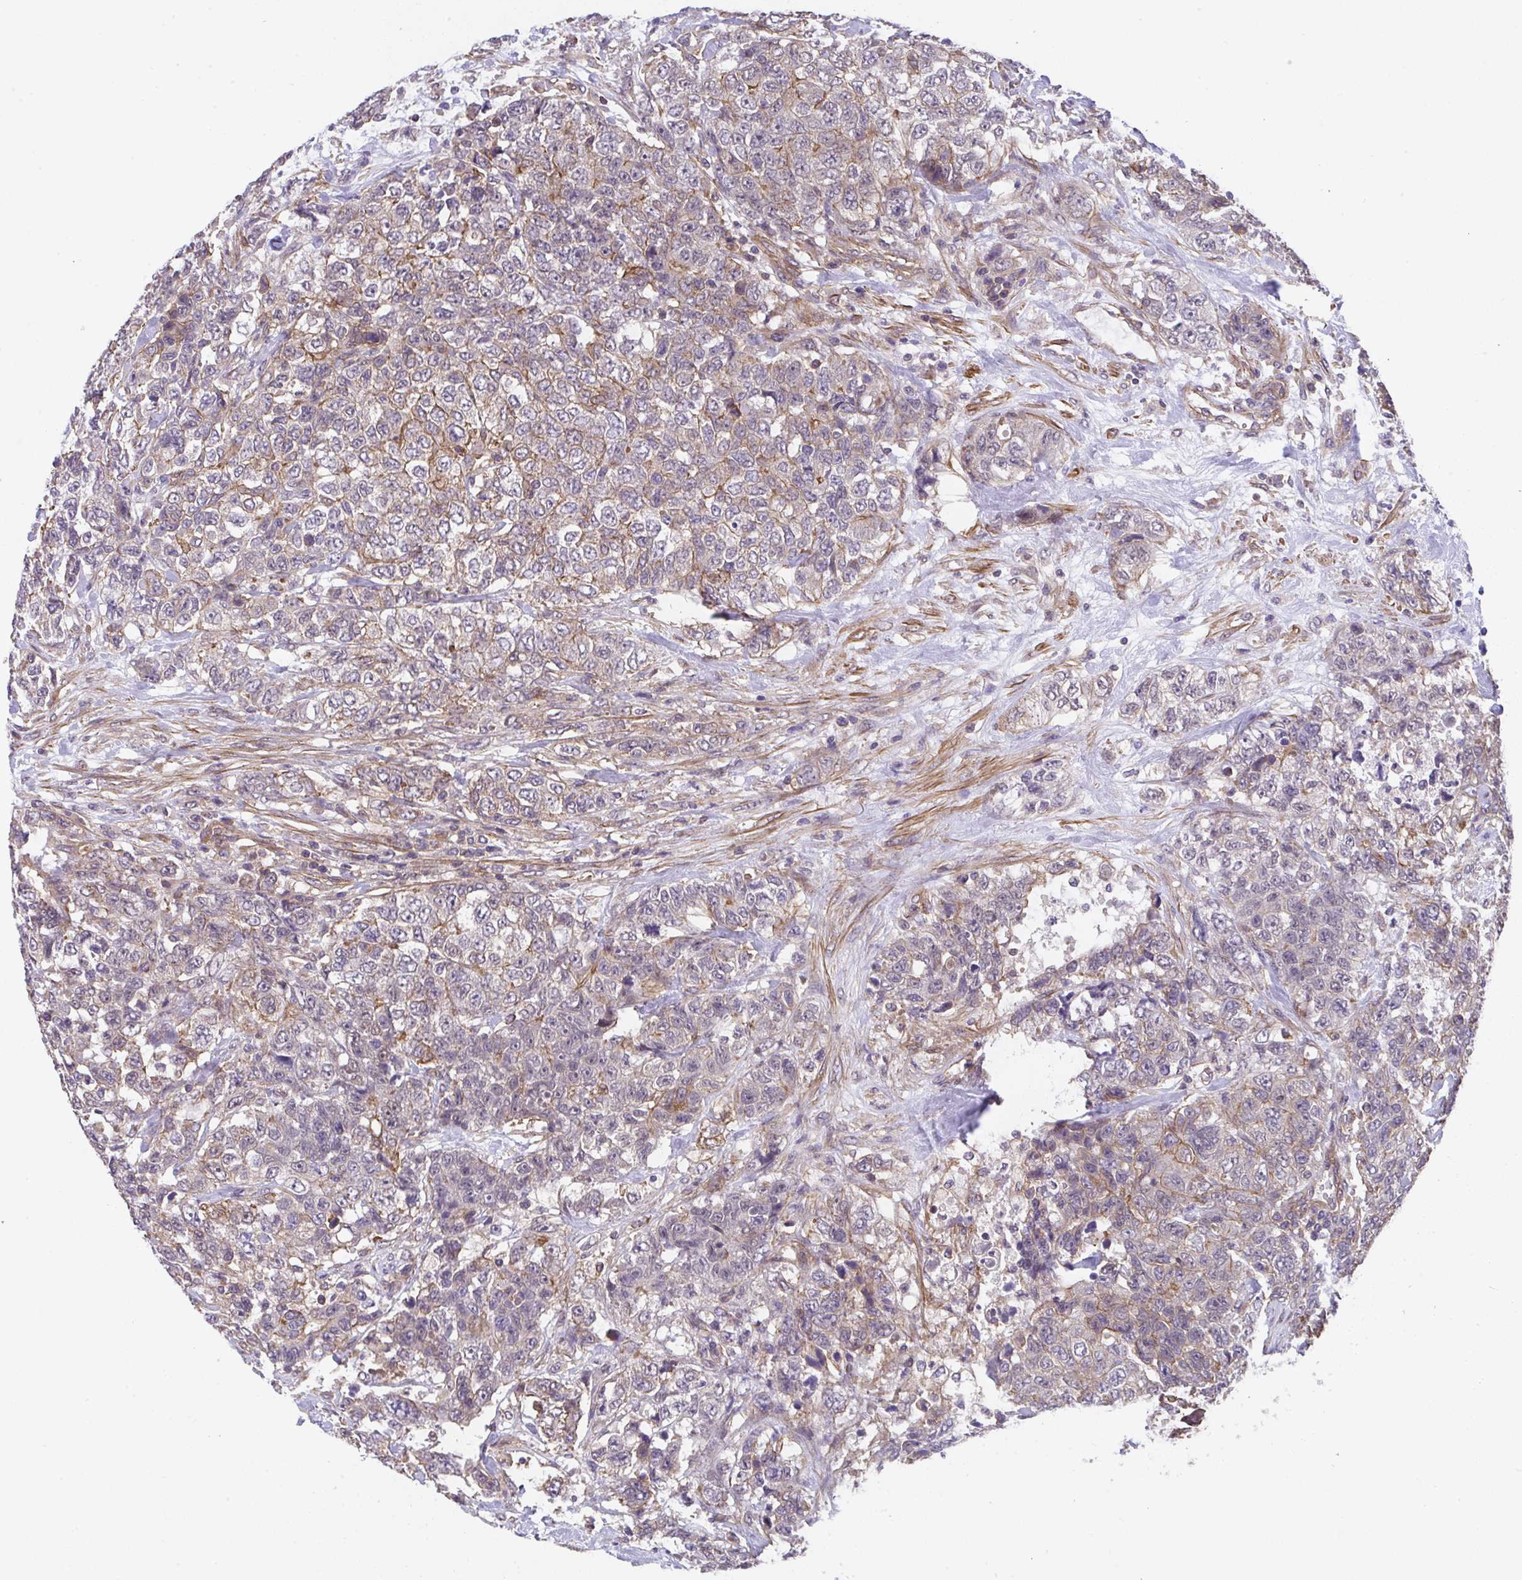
{"staining": {"intensity": "moderate", "quantity": "25%-75%", "location": "cytoplasmic/membranous"}, "tissue": "urothelial cancer", "cell_type": "Tumor cells", "image_type": "cancer", "snomed": [{"axis": "morphology", "description": "Urothelial carcinoma, High grade"}, {"axis": "topography", "description": "Urinary bladder"}], "caption": "High-power microscopy captured an IHC micrograph of urothelial cancer, revealing moderate cytoplasmic/membranous positivity in about 25%-75% of tumor cells.", "gene": "ZNF696", "patient": {"sex": "female", "age": 78}}